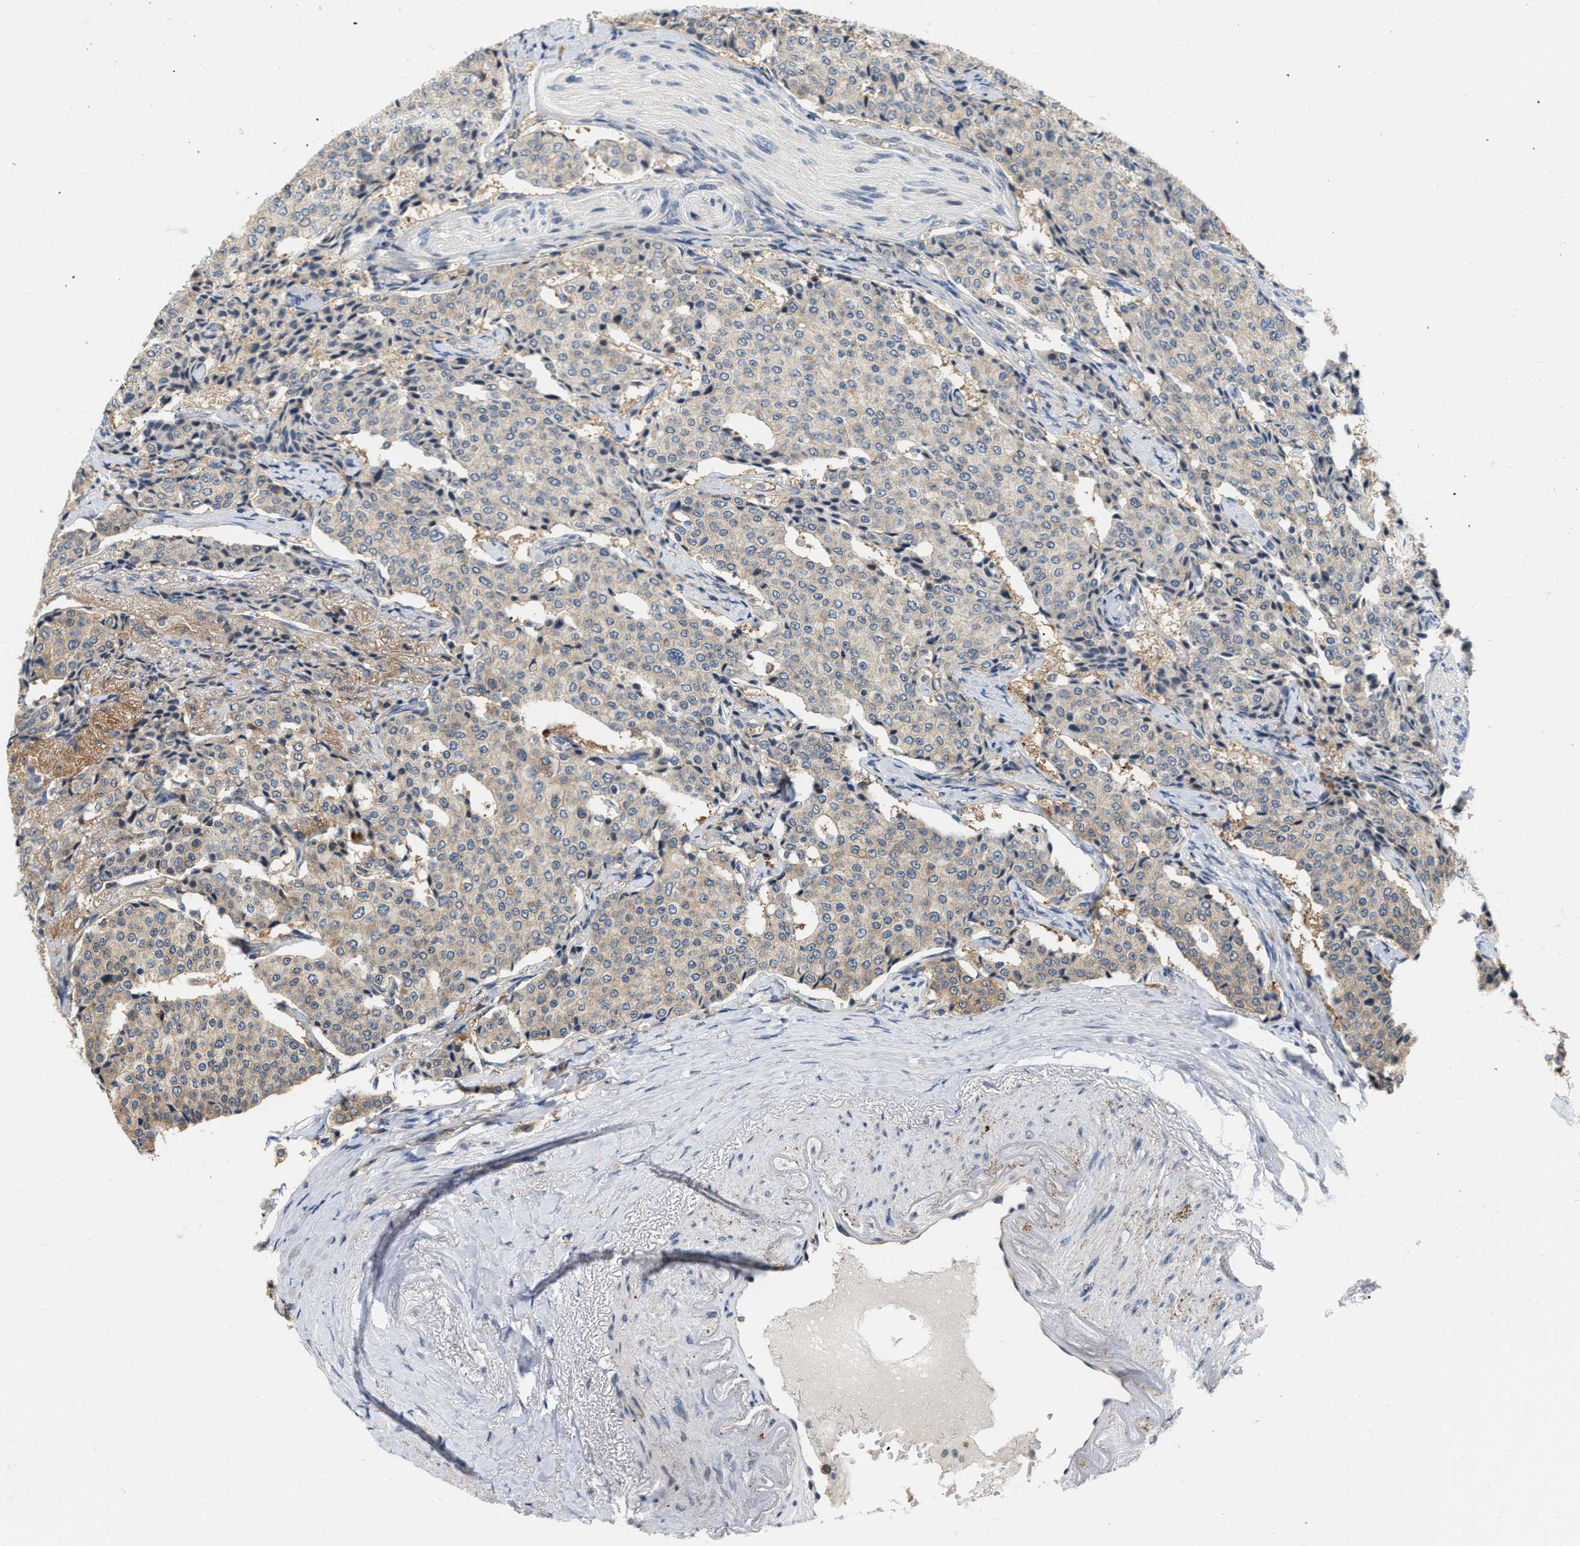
{"staining": {"intensity": "weak", "quantity": "<25%", "location": "cytoplasmic/membranous"}, "tissue": "carcinoid", "cell_type": "Tumor cells", "image_type": "cancer", "snomed": [{"axis": "morphology", "description": "Carcinoid, malignant, NOS"}, {"axis": "topography", "description": "Colon"}], "caption": "A micrograph of human carcinoid (malignant) is negative for staining in tumor cells. Brightfield microscopy of immunohistochemistry stained with DAB (3,3'-diaminobenzidine) (brown) and hematoxylin (blue), captured at high magnification.", "gene": "CSNK1A1", "patient": {"sex": "female", "age": 61}}